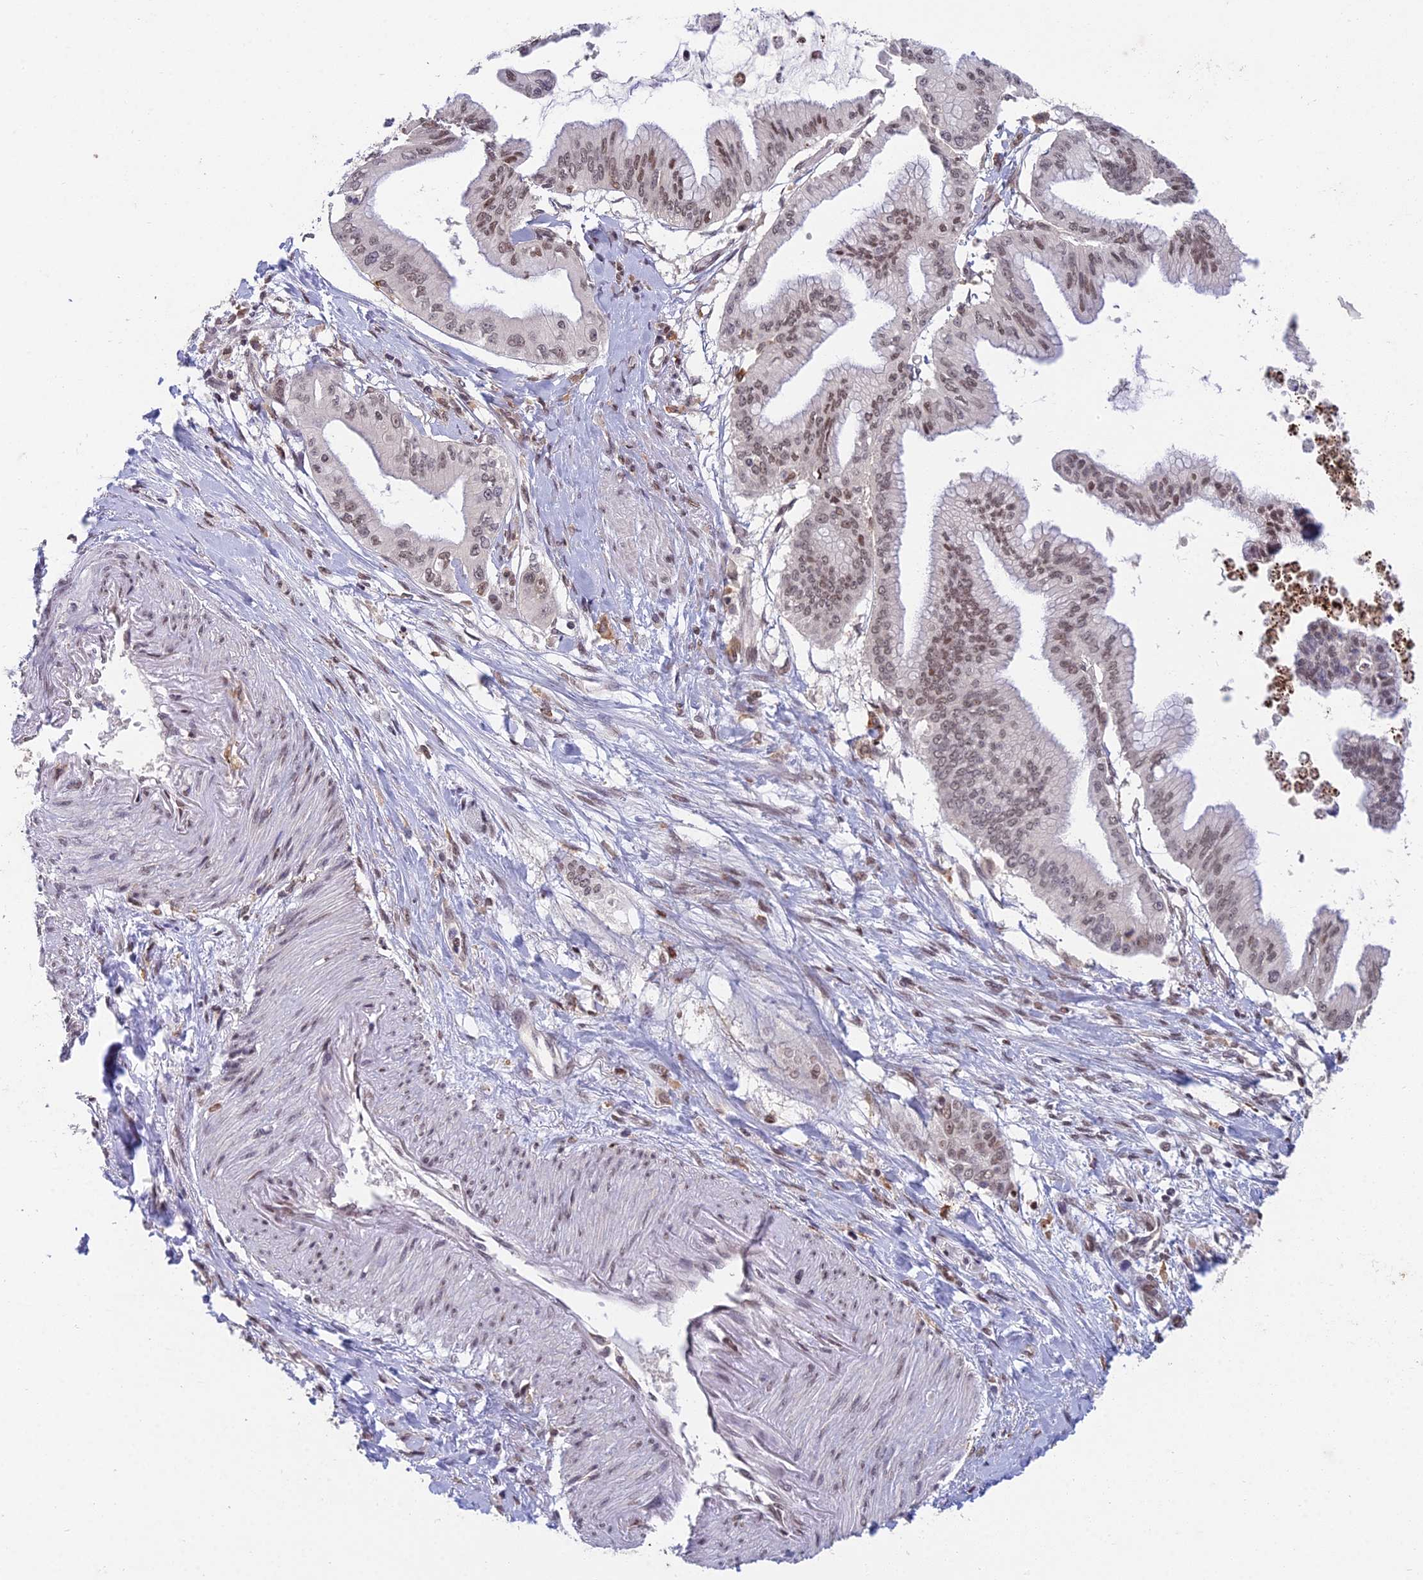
{"staining": {"intensity": "moderate", "quantity": ">75%", "location": "nuclear"}, "tissue": "pancreatic cancer", "cell_type": "Tumor cells", "image_type": "cancer", "snomed": [{"axis": "morphology", "description": "Adenocarcinoma, NOS"}, {"axis": "topography", "description": "Pancreas"}], "caption": "This photomicrograph displays IHC staining of pancreatic adenocarcinoma, with medium moderate nuclear staining in about >75% of tumor cells.", "gene": "ABHD17A", "patient": {"sex": "male", "age": 46}}